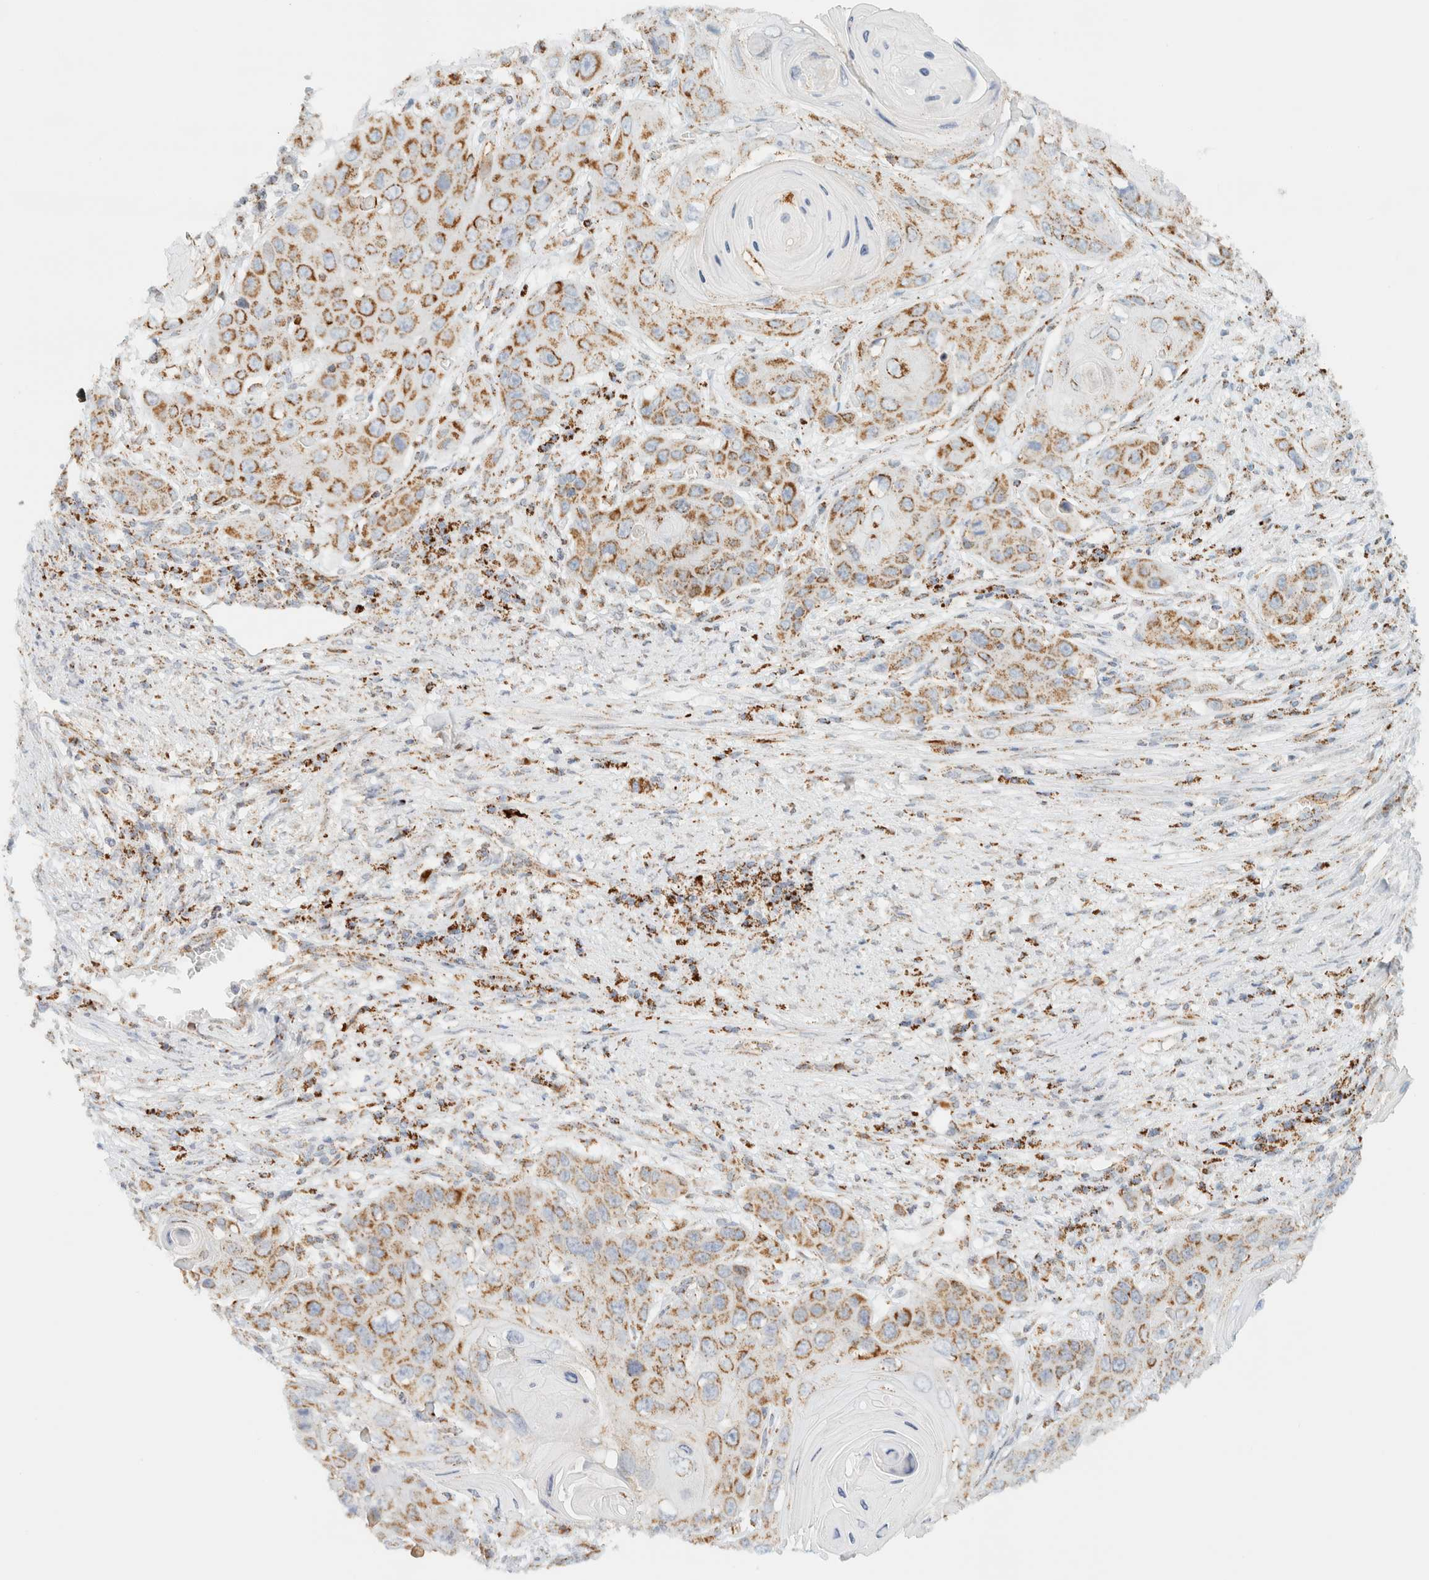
{"staining": {"intensity": "moderate", "quantity": ">75%", "location": "cytoplasmic/membranous"}, "tissue": "skin cancer", "cell_type": "Tumor cells", "image_type": "cancer", "snomed": [{"axis": "morphology", "description": "Squamous cell carcinoma, NOS"}, {"axis": "topography", "description": "Skin"}], "caption": "Squamous cell carcinoma (skin) tissue exhibits moderate cytoplasmic/membranous staining in approximately >75% of tumor cells", "gene": "KIFAP3", "patient": {"sex": "male", "age": 55}}